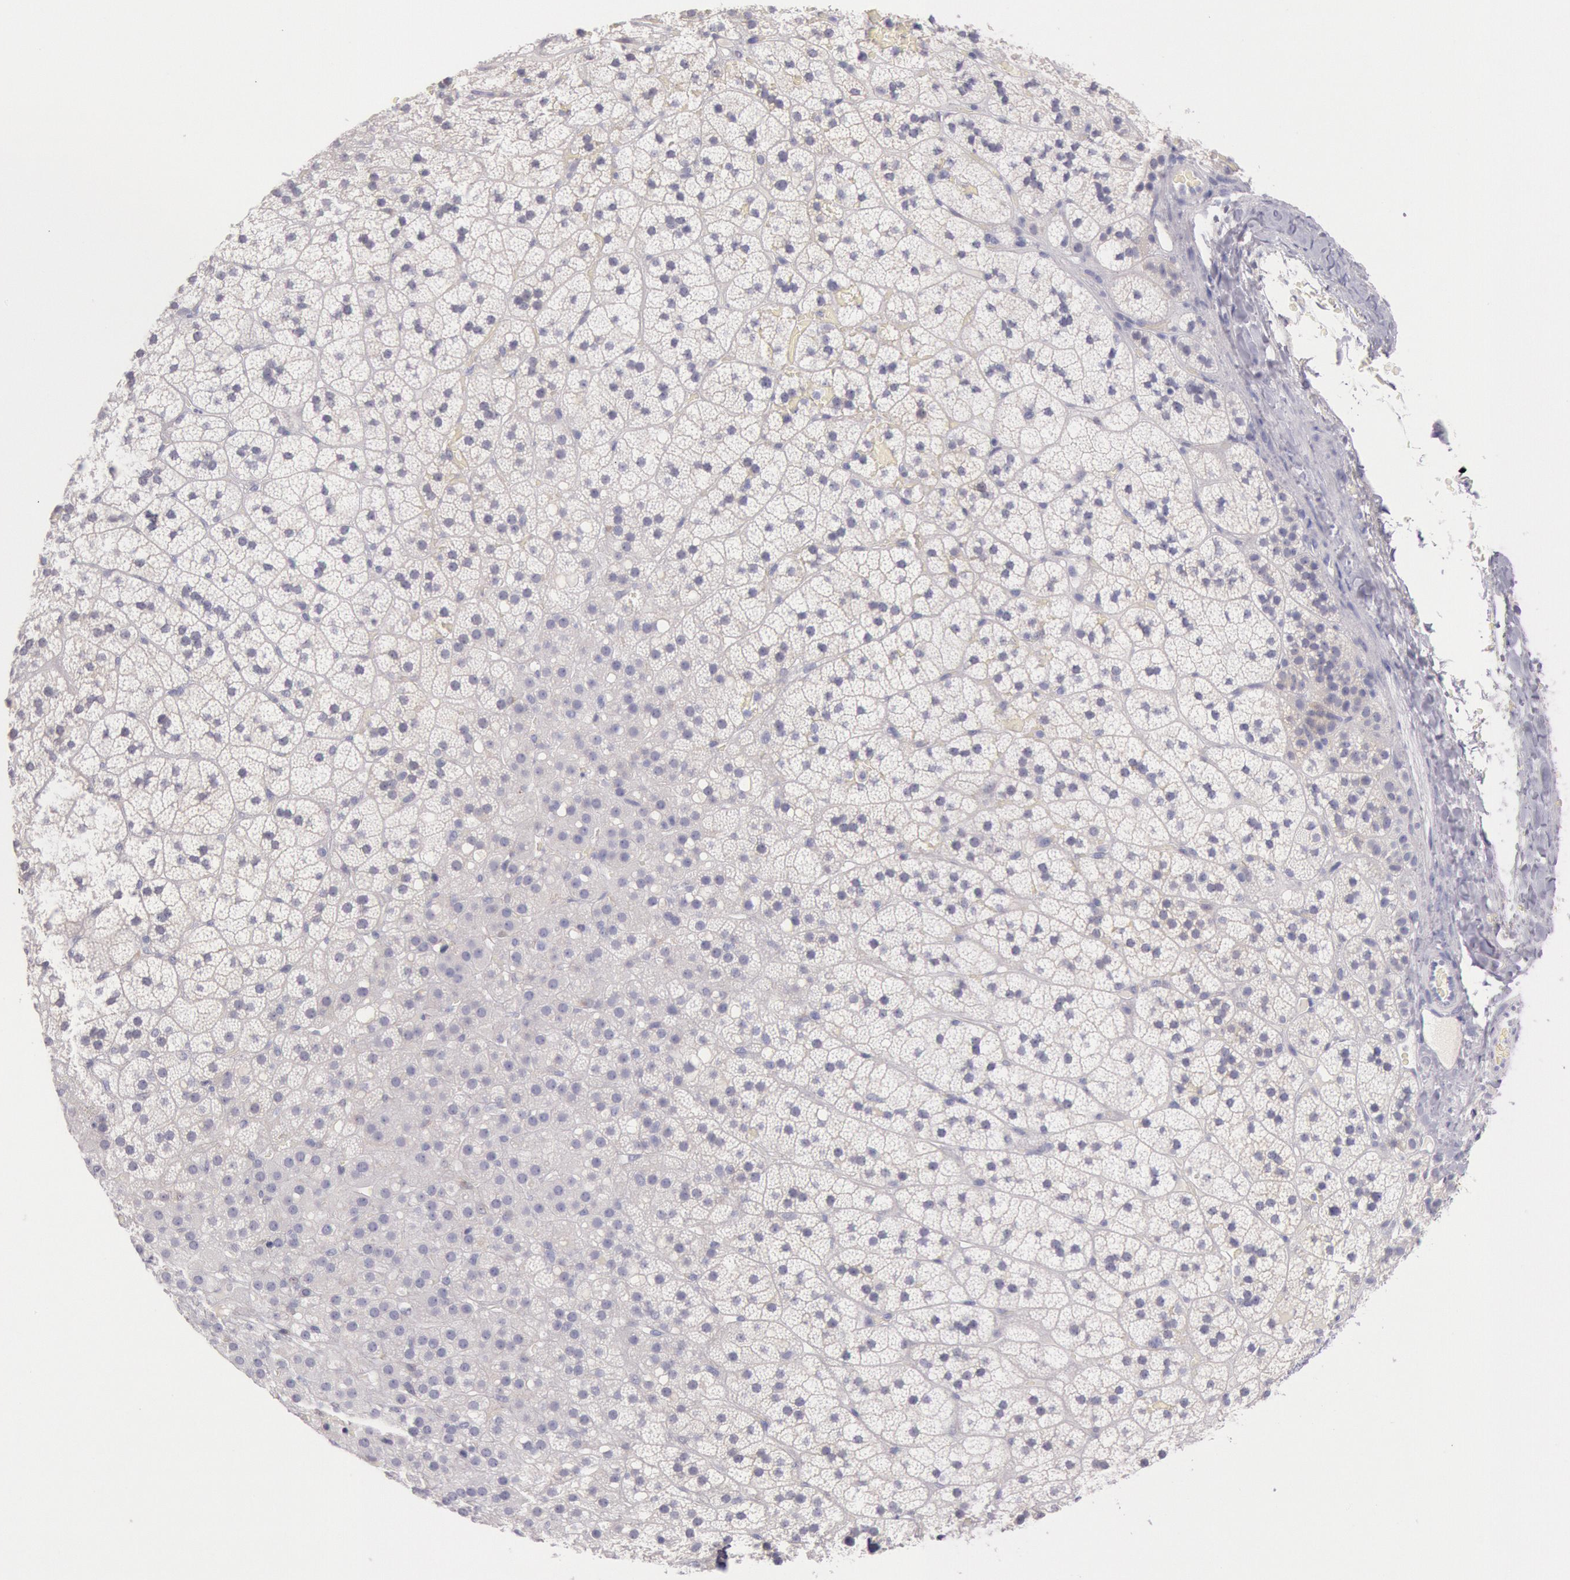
{"staining": {"intensity": "negative", "quantity": "none", "location": "none"}, "tissue": "adrenal gland", "cell_type": "Glandular cells", "image_type": "normal", "snomed": [{"axis": "morphology", "description": "Normal tissue, NOS"}, {"axis": "topography", "description": "Adrenal gland"}], "caption": "Immunohistochemistry (IHC) photomicrograph of unremarkable human adrenal gland stained for a protein (brown), which shows no positivity in glandular cells.", "gene": "EGFR", "patient": {"sex": "male", "age": 35}}